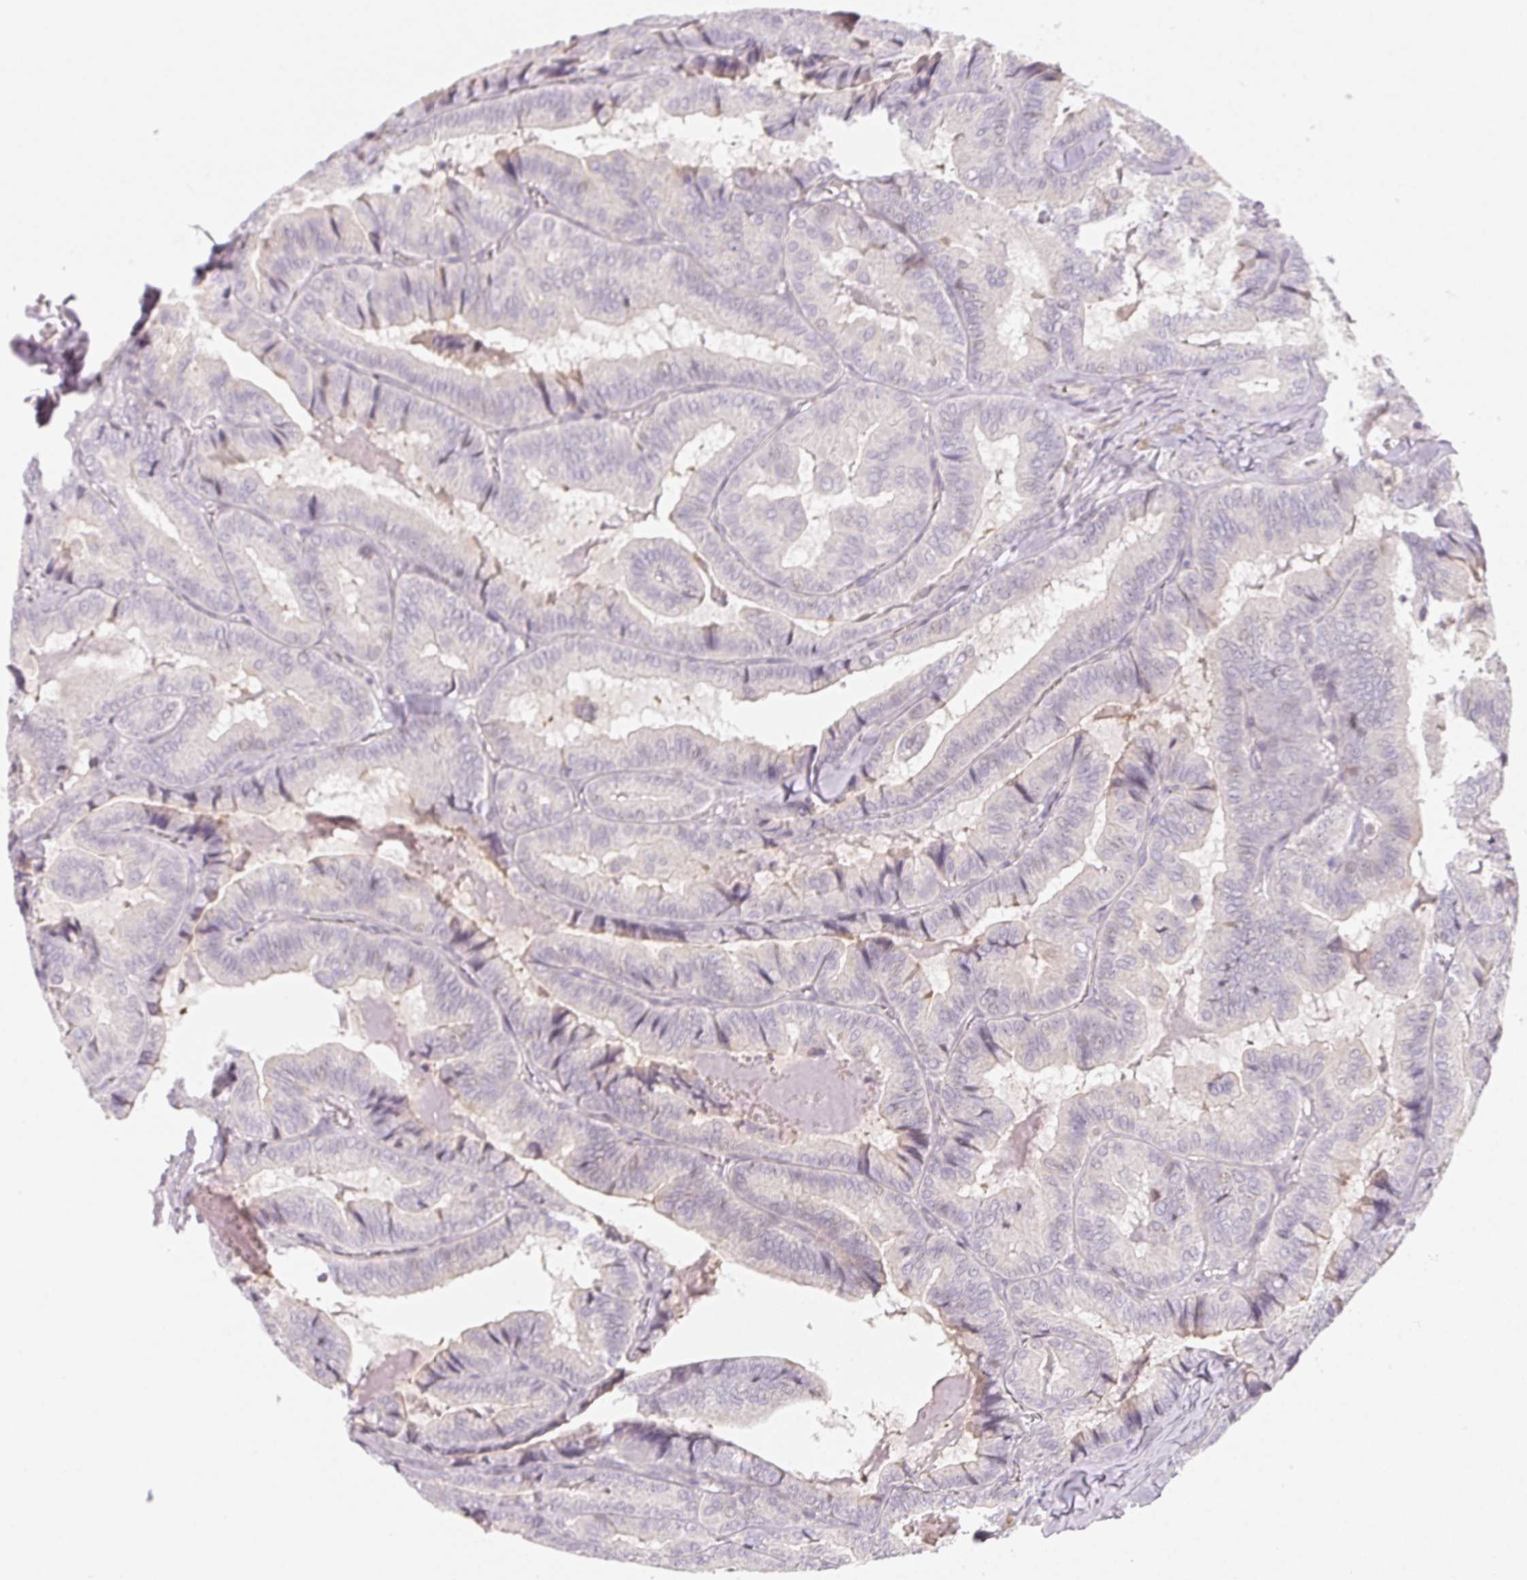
{"staining": {"intensity": "negative", "quantity": "none", "location": "none"}, "tissue": "thyroid cancer", "cell_type": "Tumor cells", "image_type": "cancer", "snomed": [{"axis": "morphology", "description": "Papillary adenocarcinoma, NOS"}, {"axis": "topography", "description": "Thyroid gland"}], "caption": "Tumor cells are negative for protein expression in human thyroid cancer.", "gene": "LRRC23", "patient": {"sex": "female", "age": 75}}